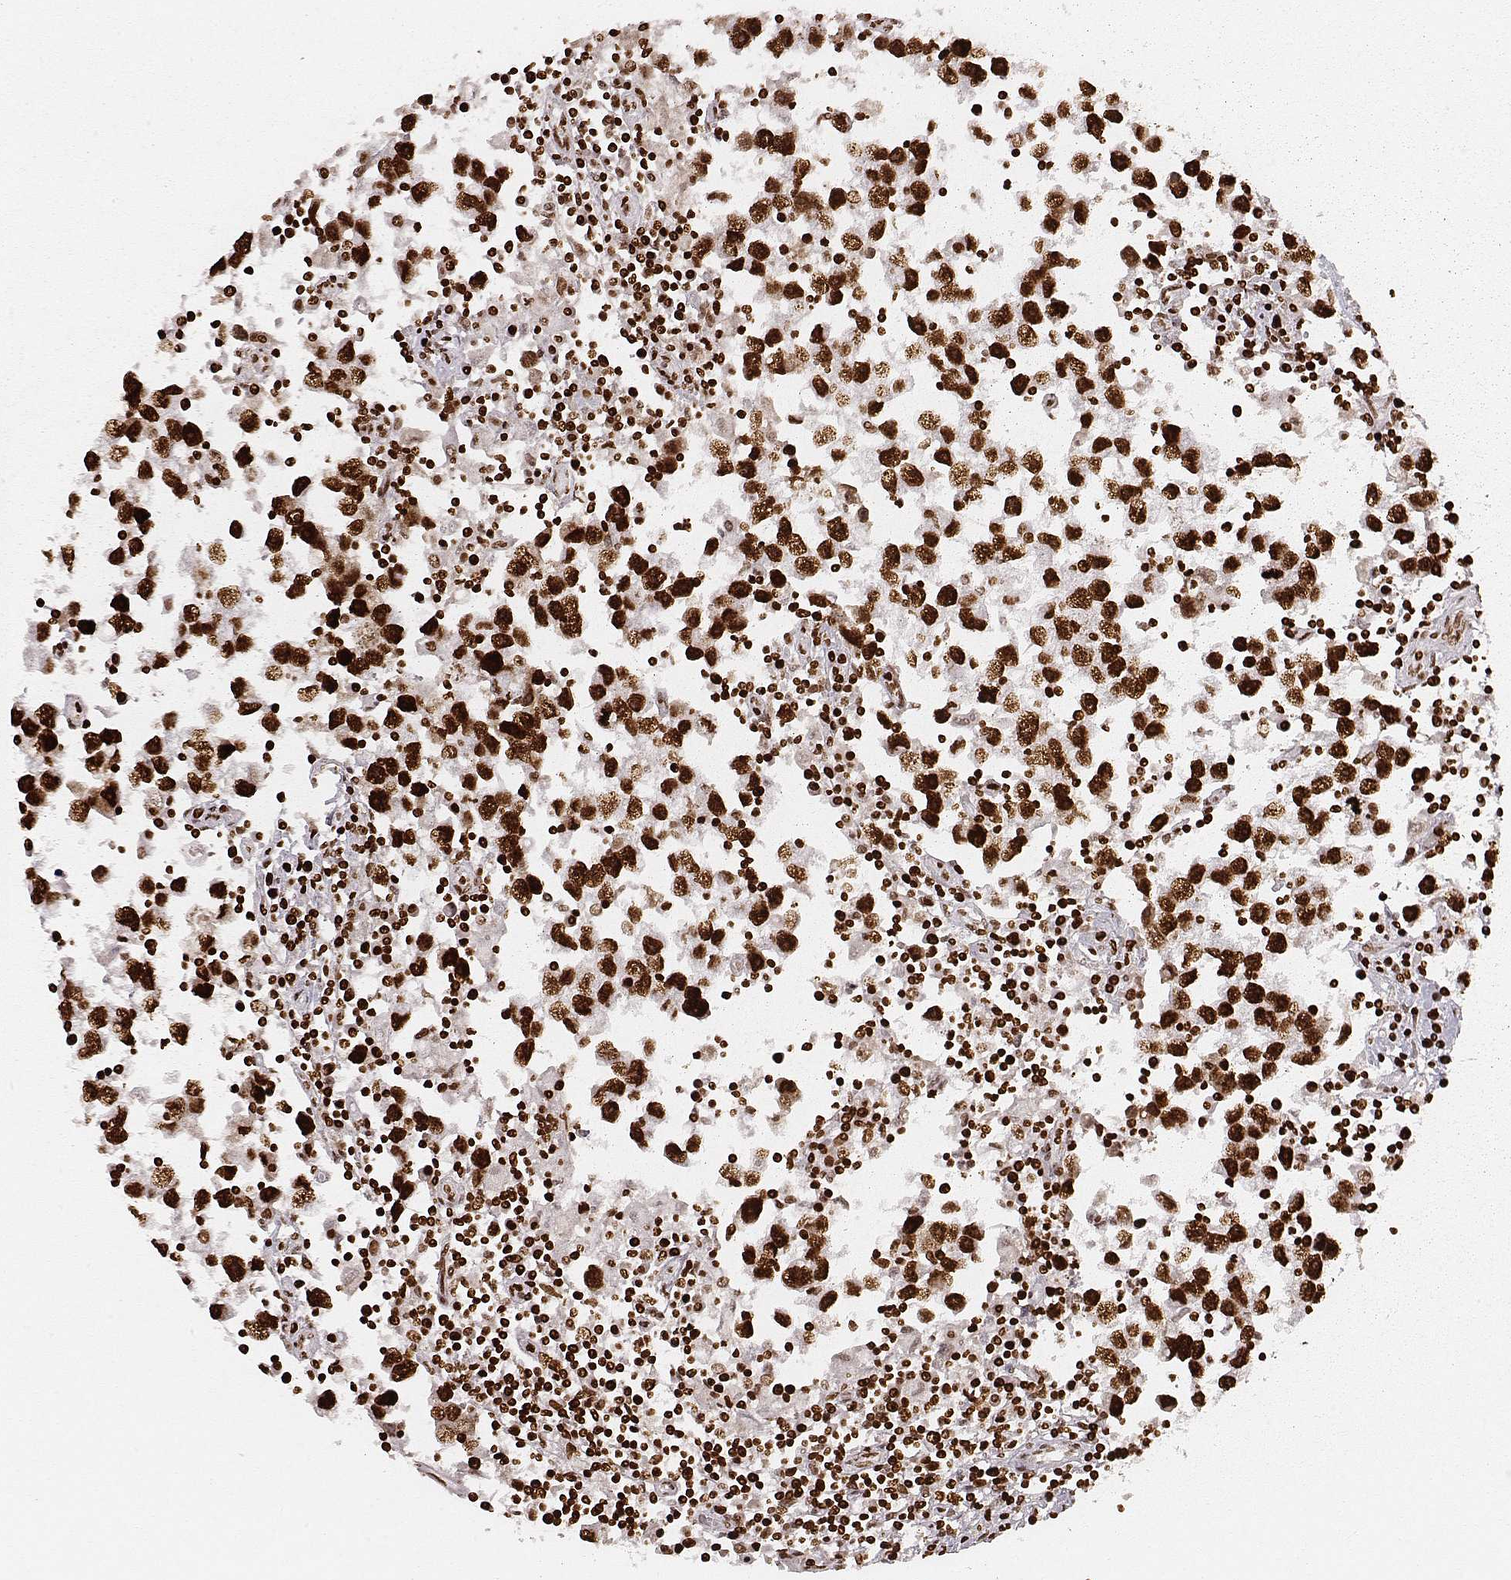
{"staining": {"intensity": "strong", "quantity": ">75%", "location": "nuclear"}, "tissue": "testis cancer", "cell_type": "Tumor cells", "image_type": "cancer", "snomed": [{"axis": "morphology", "description": "Seminoma, NOS"}, {"axis": "topography", "description": "Testis"}], "caption": "Immunohistochemistry (IHC) staining of testis cancer, which displays high levels of strong nuclear positivity in about >75% of tumor cells indicating strong nuclear protein staining. The staining was performed using DAB (3,3'-diaminobenzidine) (brown) for protein detection and nuclei were counterstained in hematoxylin (blue).", "gene": "PARP1", "patient": {"sex": "male", "age": 30}}